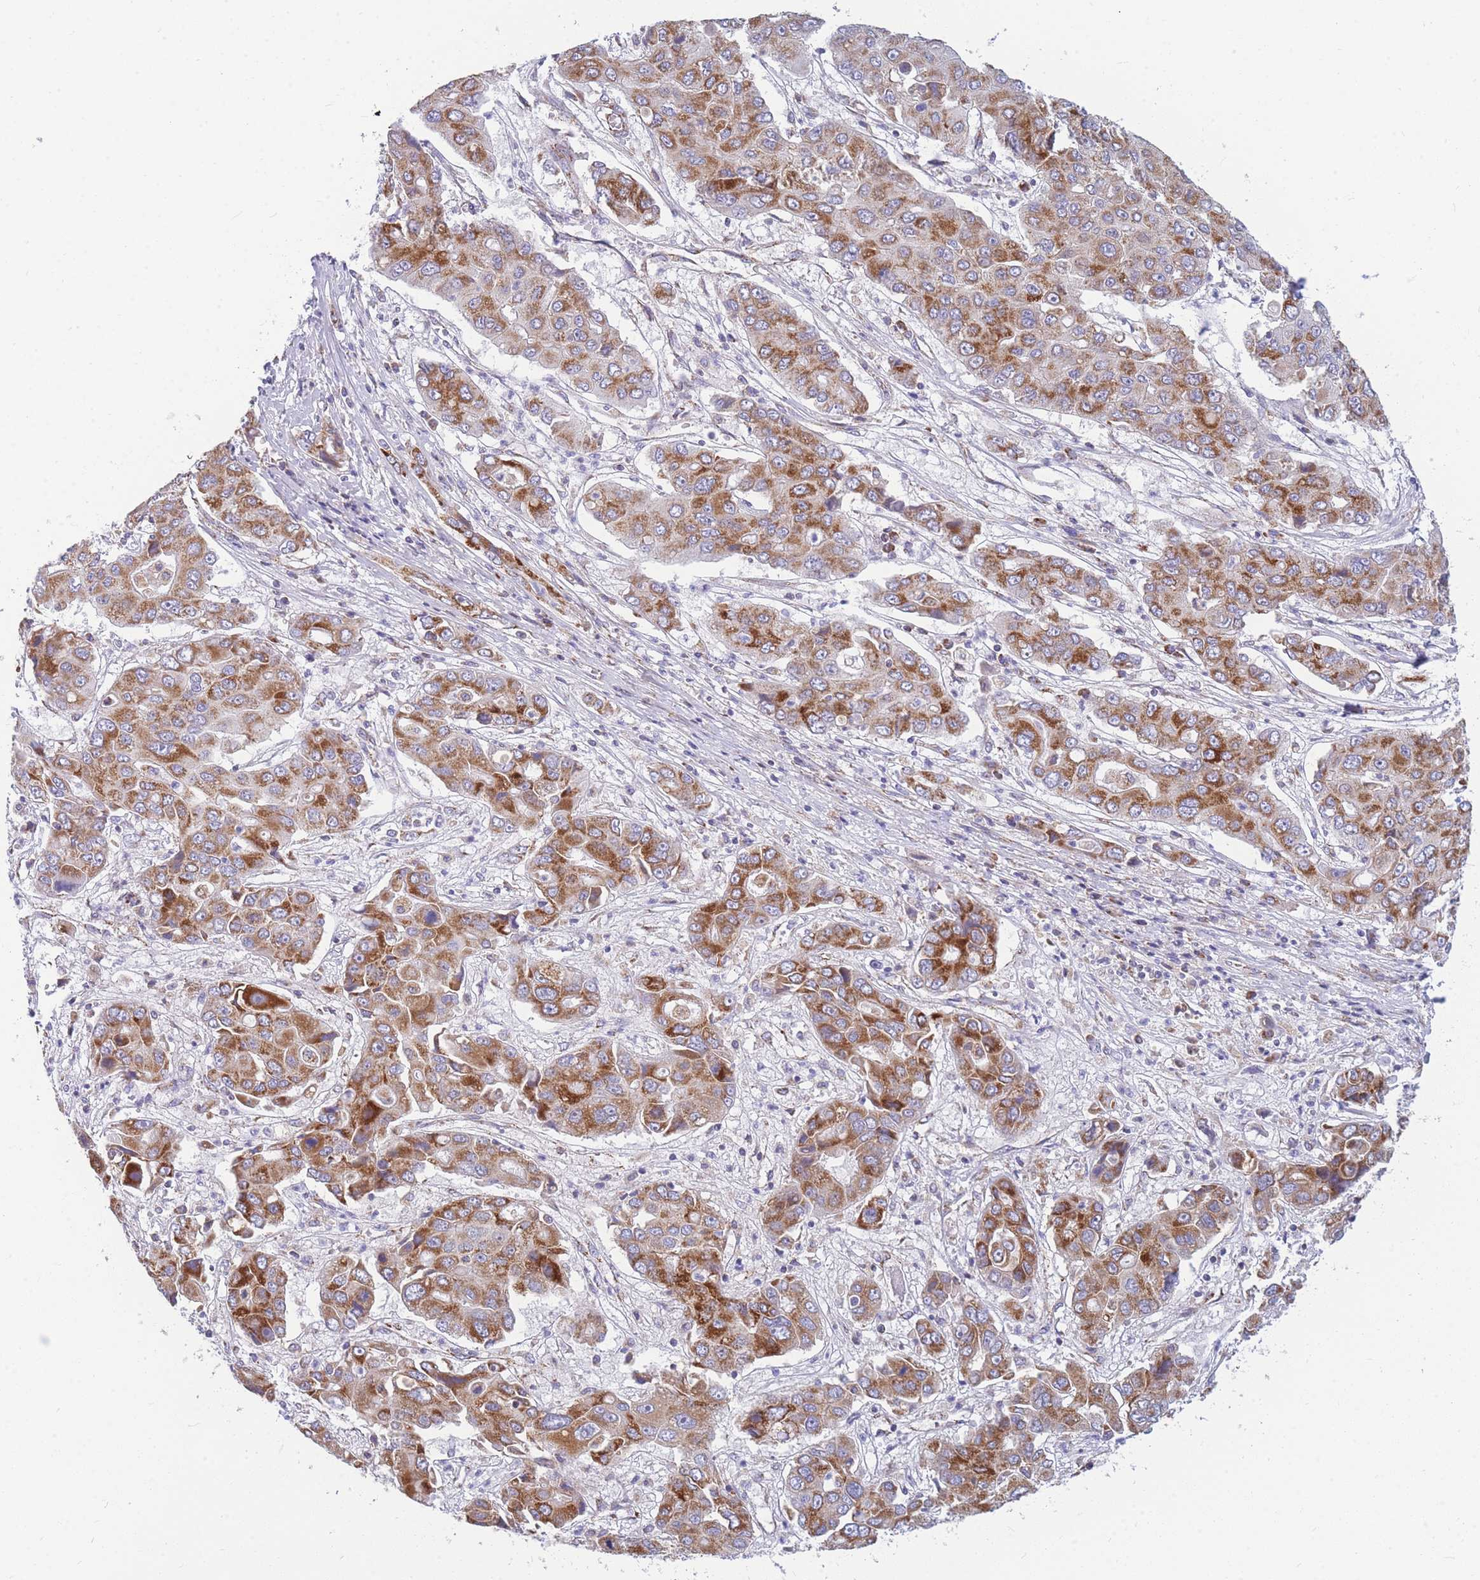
{"staining": {"intensity": "strong", "quantity": "25%-75%", "location": "cytoplasmic/membranous"}, "tissue": "liver cancer", "cell_type": "Tumor cells", "image_type": "cancer", "snomed": [{"axis": "morphology", "description": "Cholangiocarcinoma"}, {"axis": "topography", "description": "Liver"}], "caption": "The image displays a brown stain indicating the presence of a protein in the cytoplasmic/membranous of tumor cells in cholangiocarcinoma (liver). (DAB IHC, brown staining for protein, blue staining for nuclei).", "gene": "MRPS11", "patient": {"sex": "male", "age": 67}}